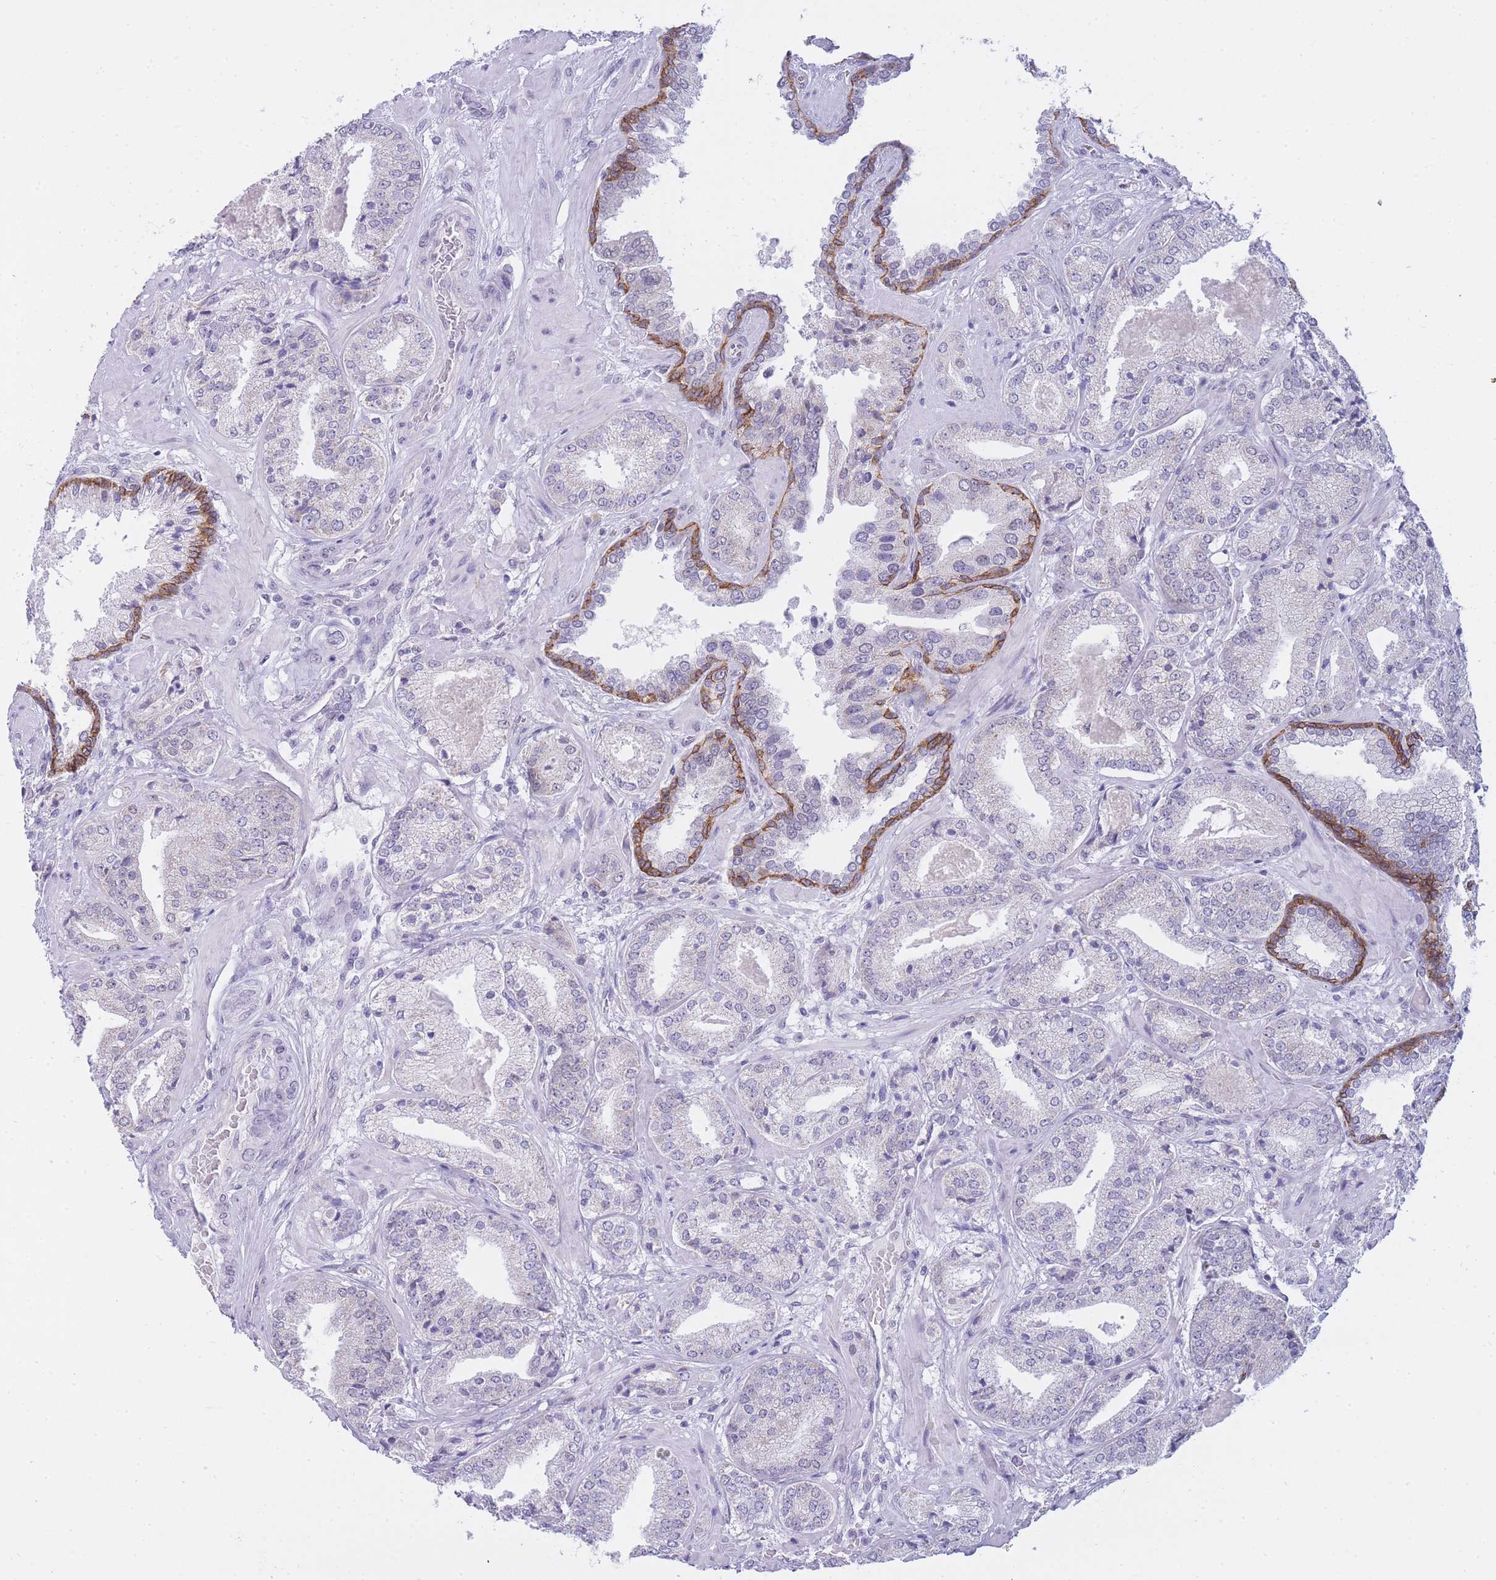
{"staining": {"intensity": "negative", "quantity": "none", "location": "none"}, "tissue": "prostate cancer", "cell_type": "Tumor cells", "image_type": "cancer", "snomed": [{"axis": "morphology", "description": "Adenocarcinoma, High grade"}, {"axis": "topography", "description": "Prostate"}], "caption": "Prostate adenocarcinoma (high-grade) was stained to show a protein in brown. There is no significant expression in tumor cells. (DAB (3,3'-diaminobenzidine) IHC with hematoxylin counter stain).", "gene": "FRAT2", "patient": {"sex": "male", "age": 63}}